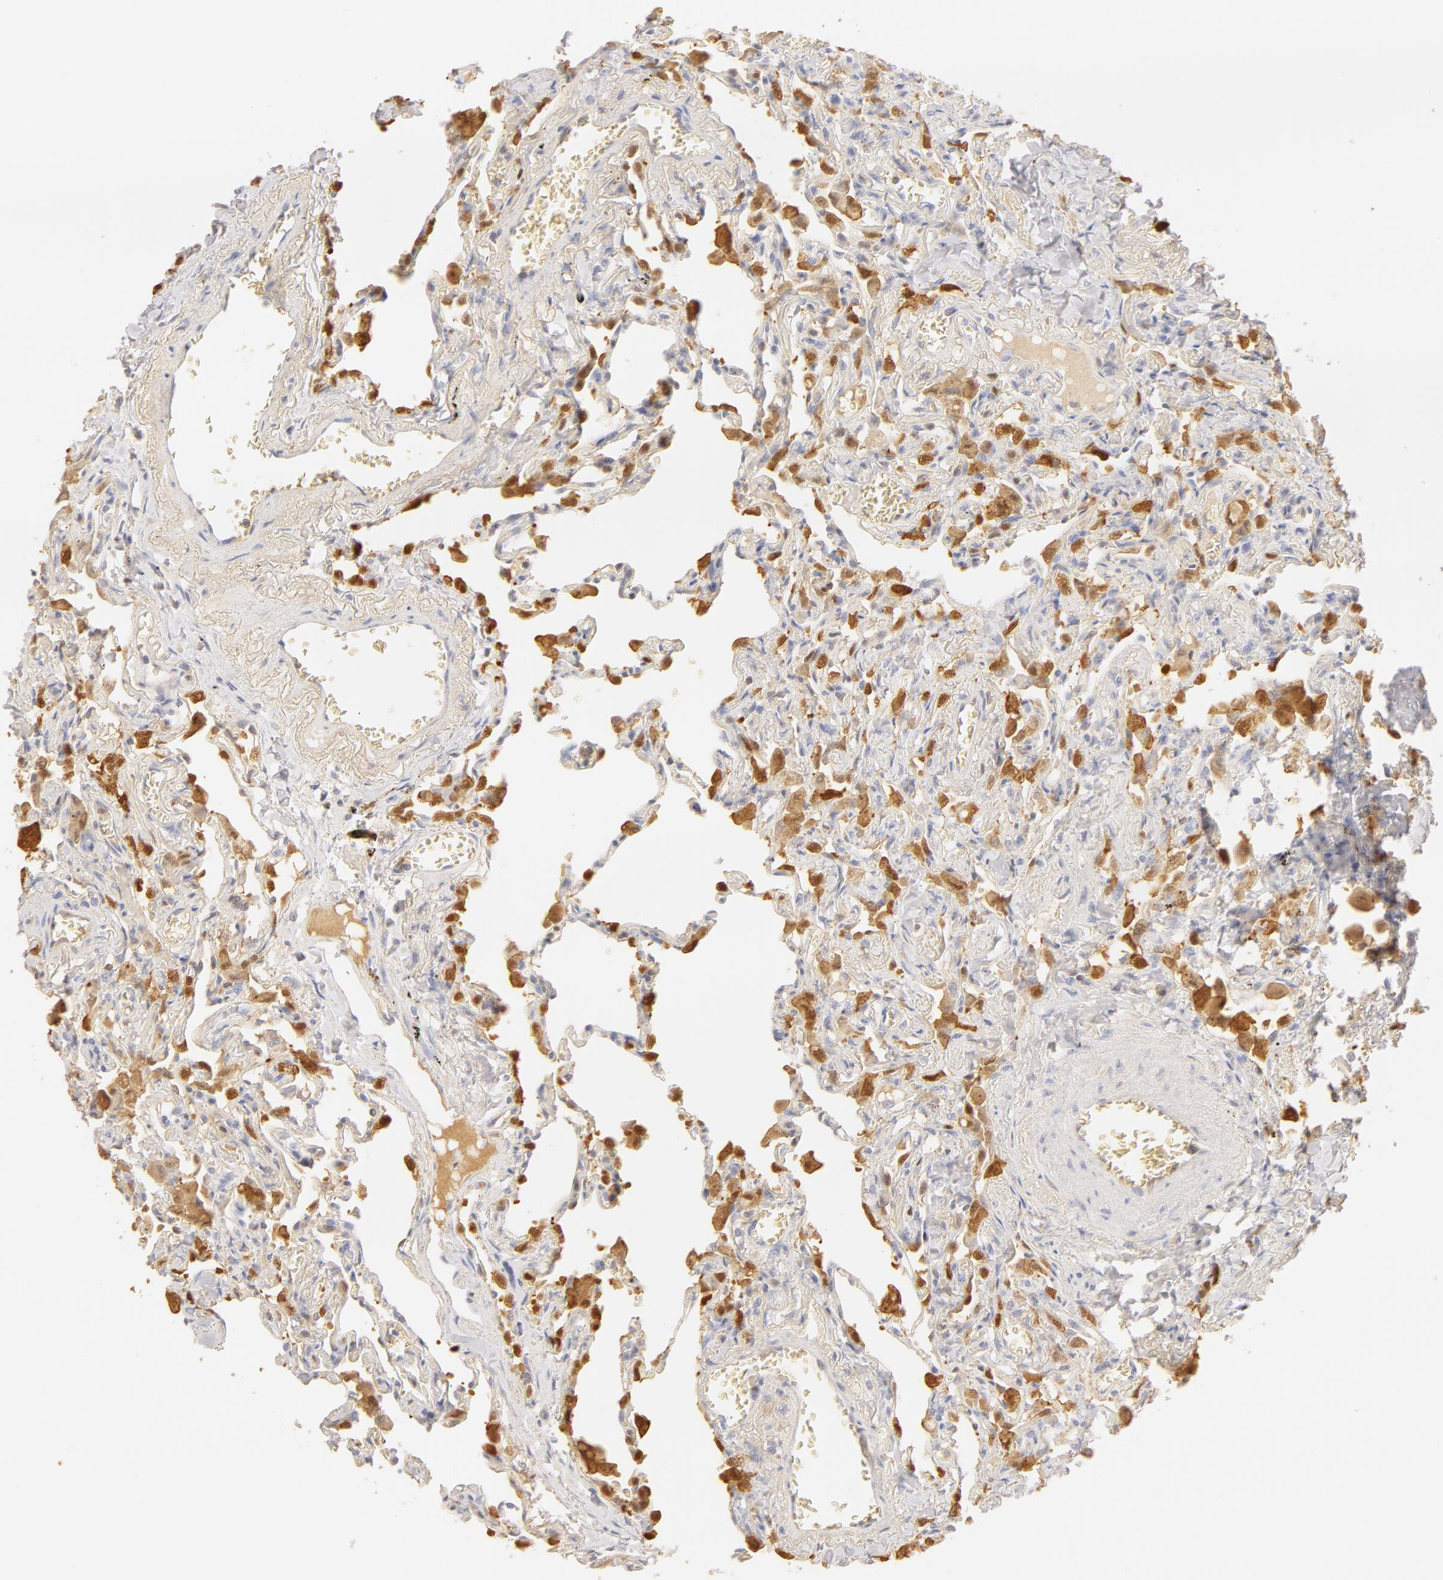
{"staining": {"intensity": "moderate", "quantity": "<25%", "location": "nuclear"}, "tissue": "lung", "cell_type": "Alveolar cells", "image_type": "normal", "snomed": [{"axis": "morphology", "description": "Normal tissue, NOS"}, {"axis": "topography", "description": "Lung"}], "caption": "This photomicrograph exhibits immunohistochemistry (IHC) staining of benign human lung, with low moderate nuclear expression in approximately <25% of alveolar cells.", "gene": "CA2", "patient": {"sex": "male", "age": 73}}